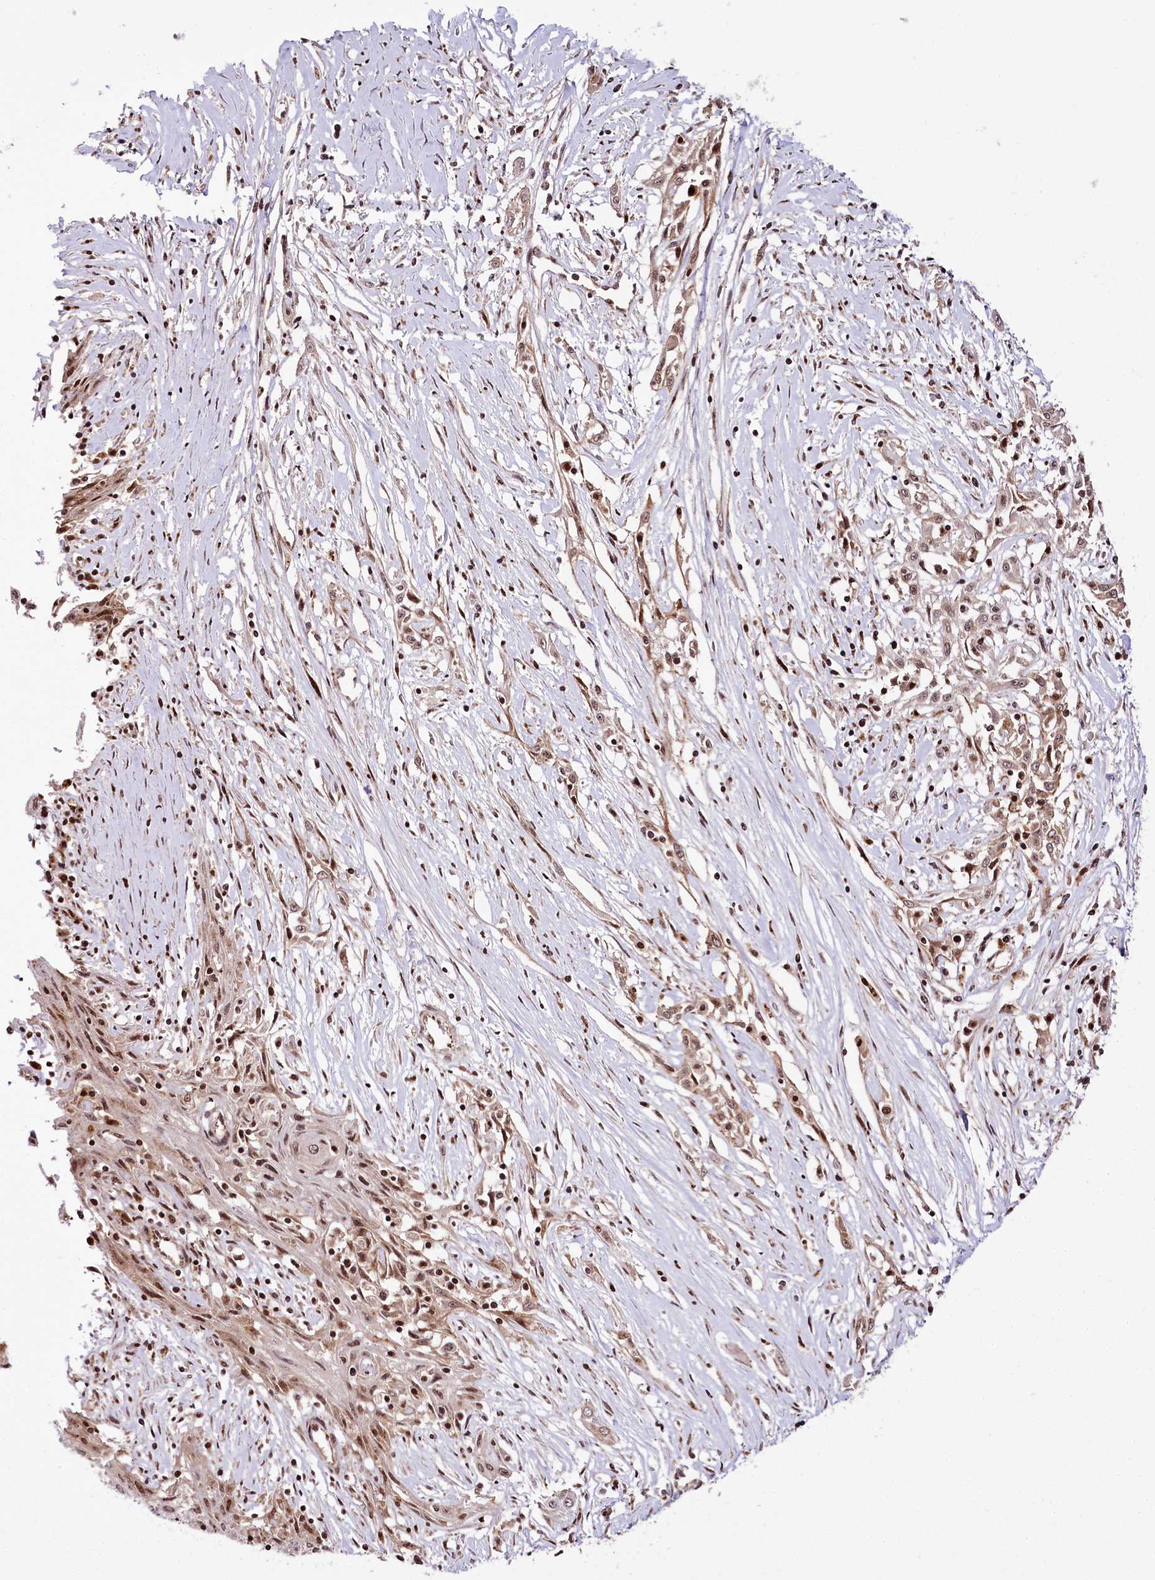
{"staining": {"intensity": "moderate", "quantity": ">75%", "location": "cytoplasmic/membranous,nuclear"}, "tissue": "skin cancer", "cell_type": "Tumor cells", "image_type": "cancer", "snomed": [{"axis": "morphology", "description": "Squamous cell carcinoma, NOS"}, {"axis": "morphology", "description": "Squamous cell carcinoma, metastatic, NOS"}, {"axis": "topography", "description": "Skin"}, {"axis": "topography", "description": "Lymph node"}], "caption": "Tumor cells exhibit medium levels of moderate cytoplasmic/membranous and nuclear staining in about >75% of cells in skin cancer.", "gene": "HOXC8", "patient": {"sex": "male", "age": 75}}